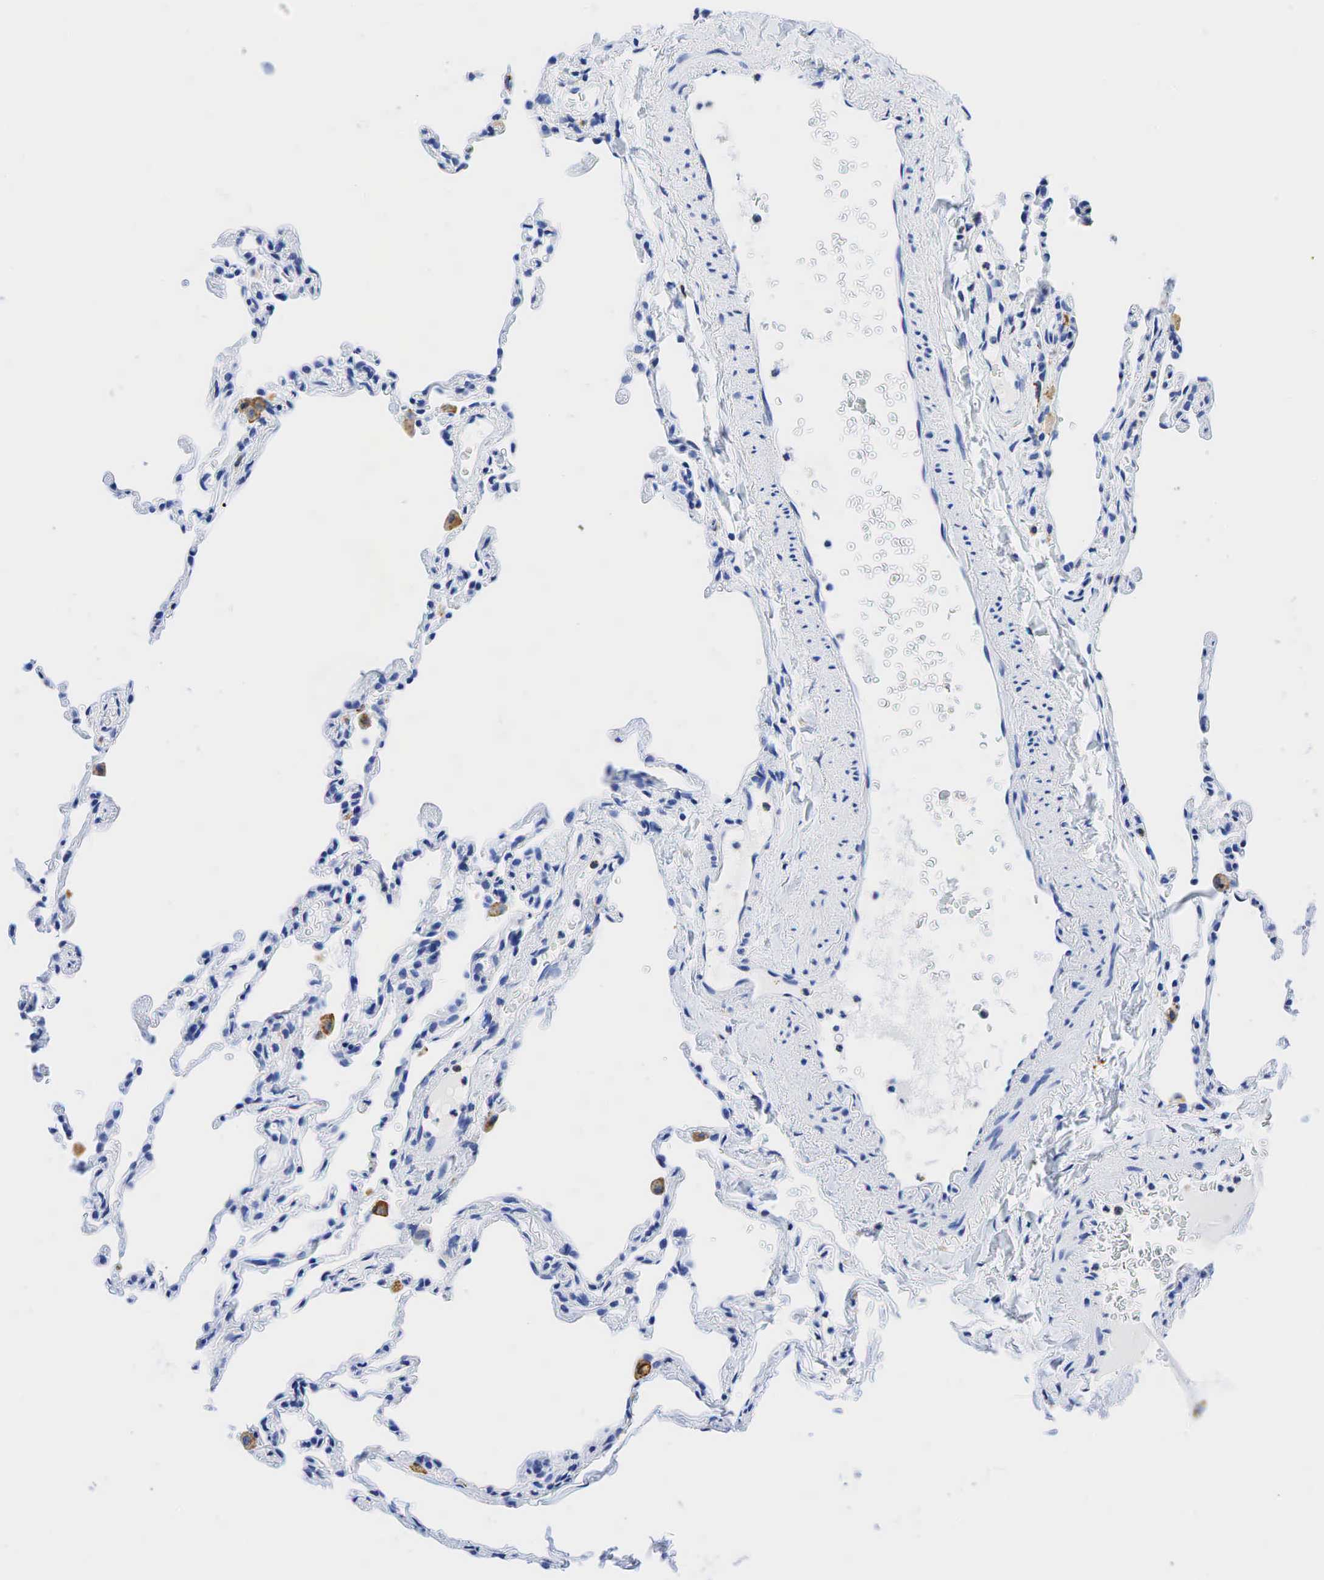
{"staining": {"intensity": "negative", "quantity": "none", "location": "none"}, "tissue": "lung", "cell_type": "Alveolar cells", "image_type": "normal", "snomed": [{"axis": "morphology", "description": "Normal tissue, NOS"}, {"axis": "topography", "description": "Lung"}], "caption": "High power microscopy photomicrograph of an IHC histopathology image of normal lung, revealing no significant staining in alveolar cells.", "gene": "CD68", "patient": {"sex": "female", "age": 61}}